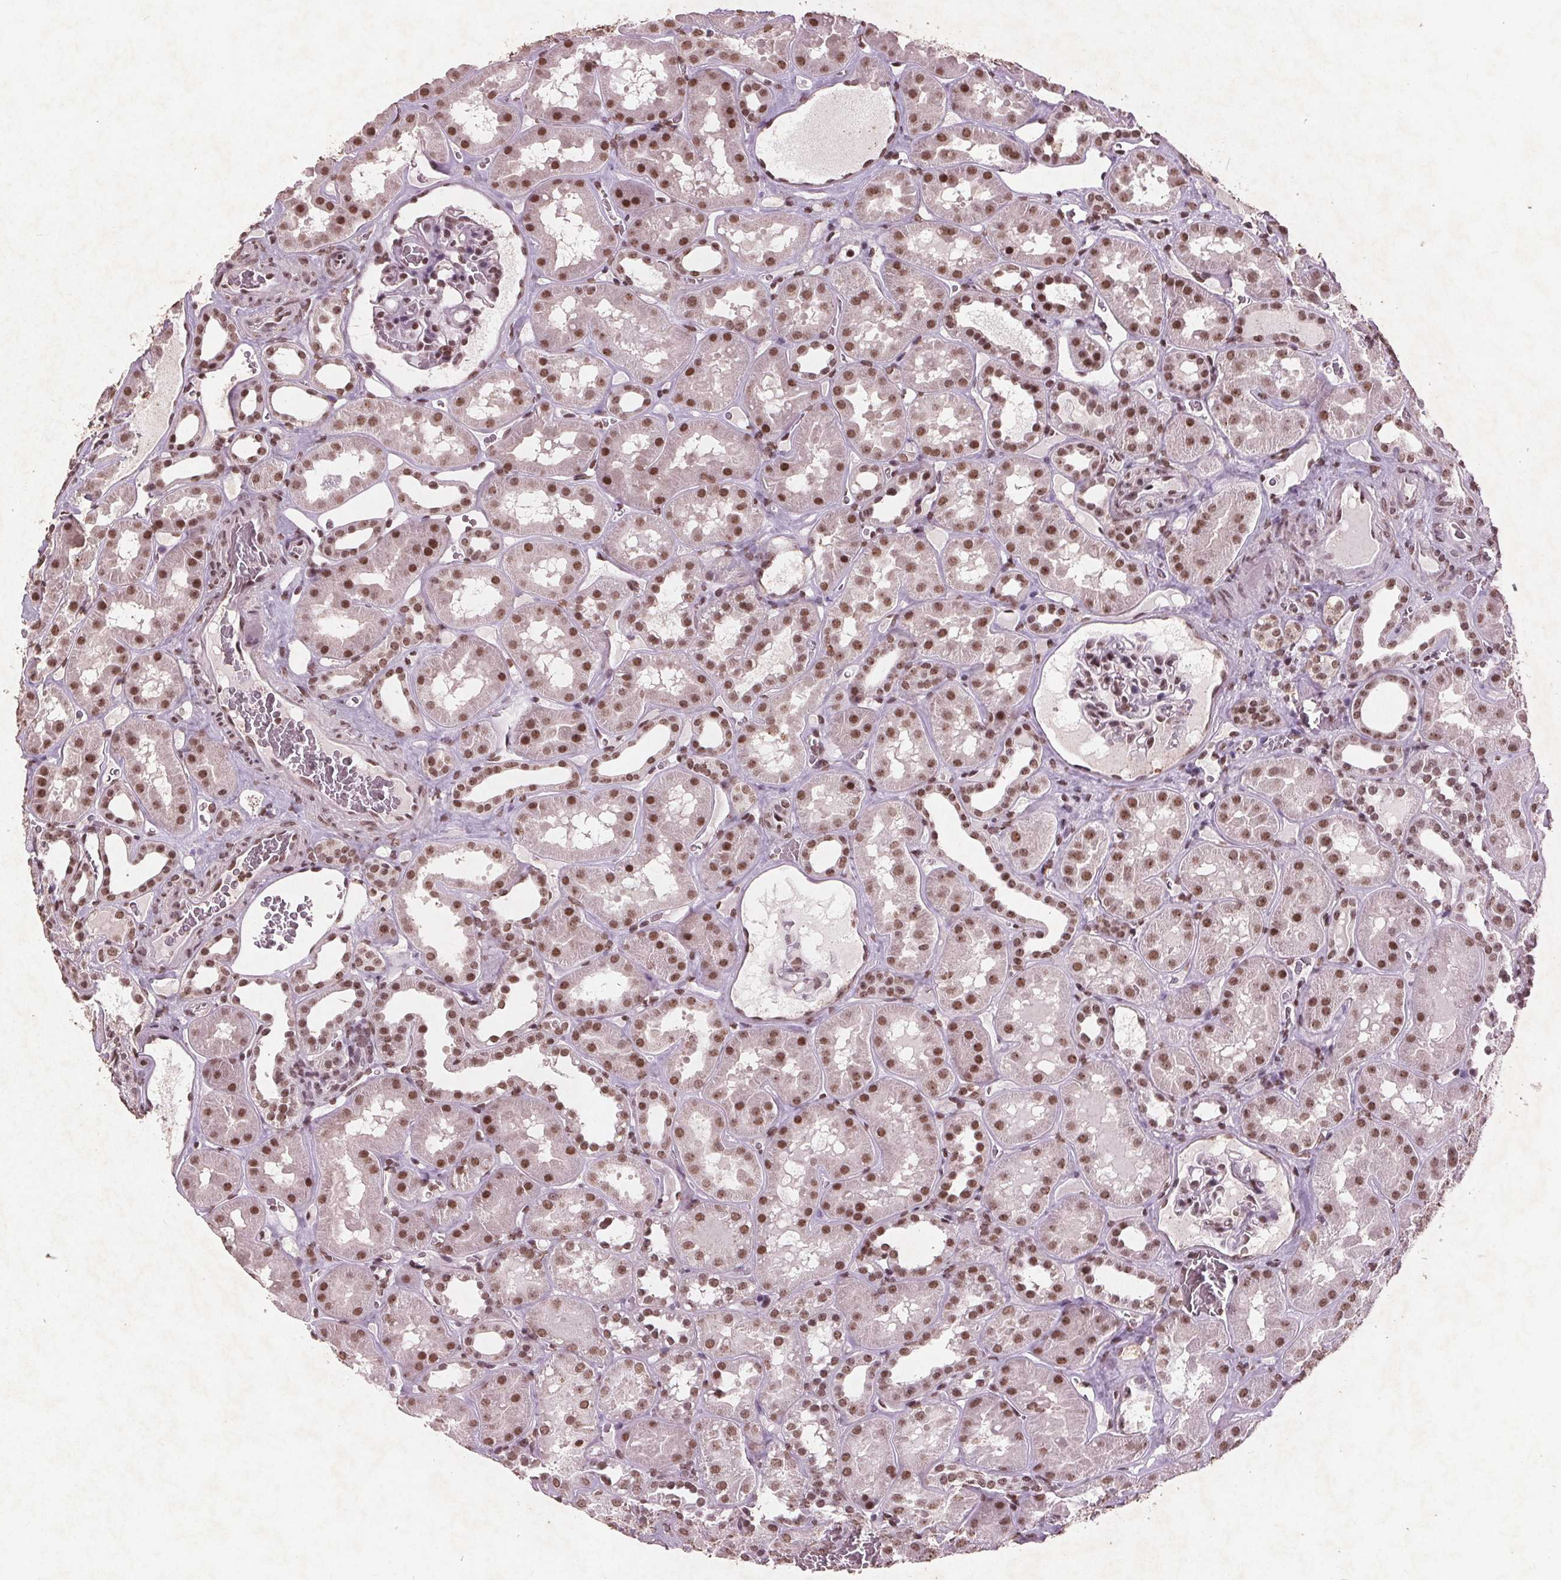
{"staining": {"intensity": "moderate", "quantity": ">75%", "location": "nuclear"}, "tissue": "kidney", "cell_type": "Cells in glomeruli", "image_type": "normal", "snomed": [{"axis": "morphology", "description": "Normal tissue, NOS"}, {"axis": "topography", "description": "Kidney"}], "caption": "Immunohistochemical staining of normal kidney shows medium levels of moderate nuclear expression in approximately >75% of cells in glomeruli. The protein of interest is stained brown, and the nuclei are stained in blue (DAB IHC with brightfield microscopy, high magnification).", "gene": "RPS6KA2", "patient": {"sex": "female", "age": 41}}